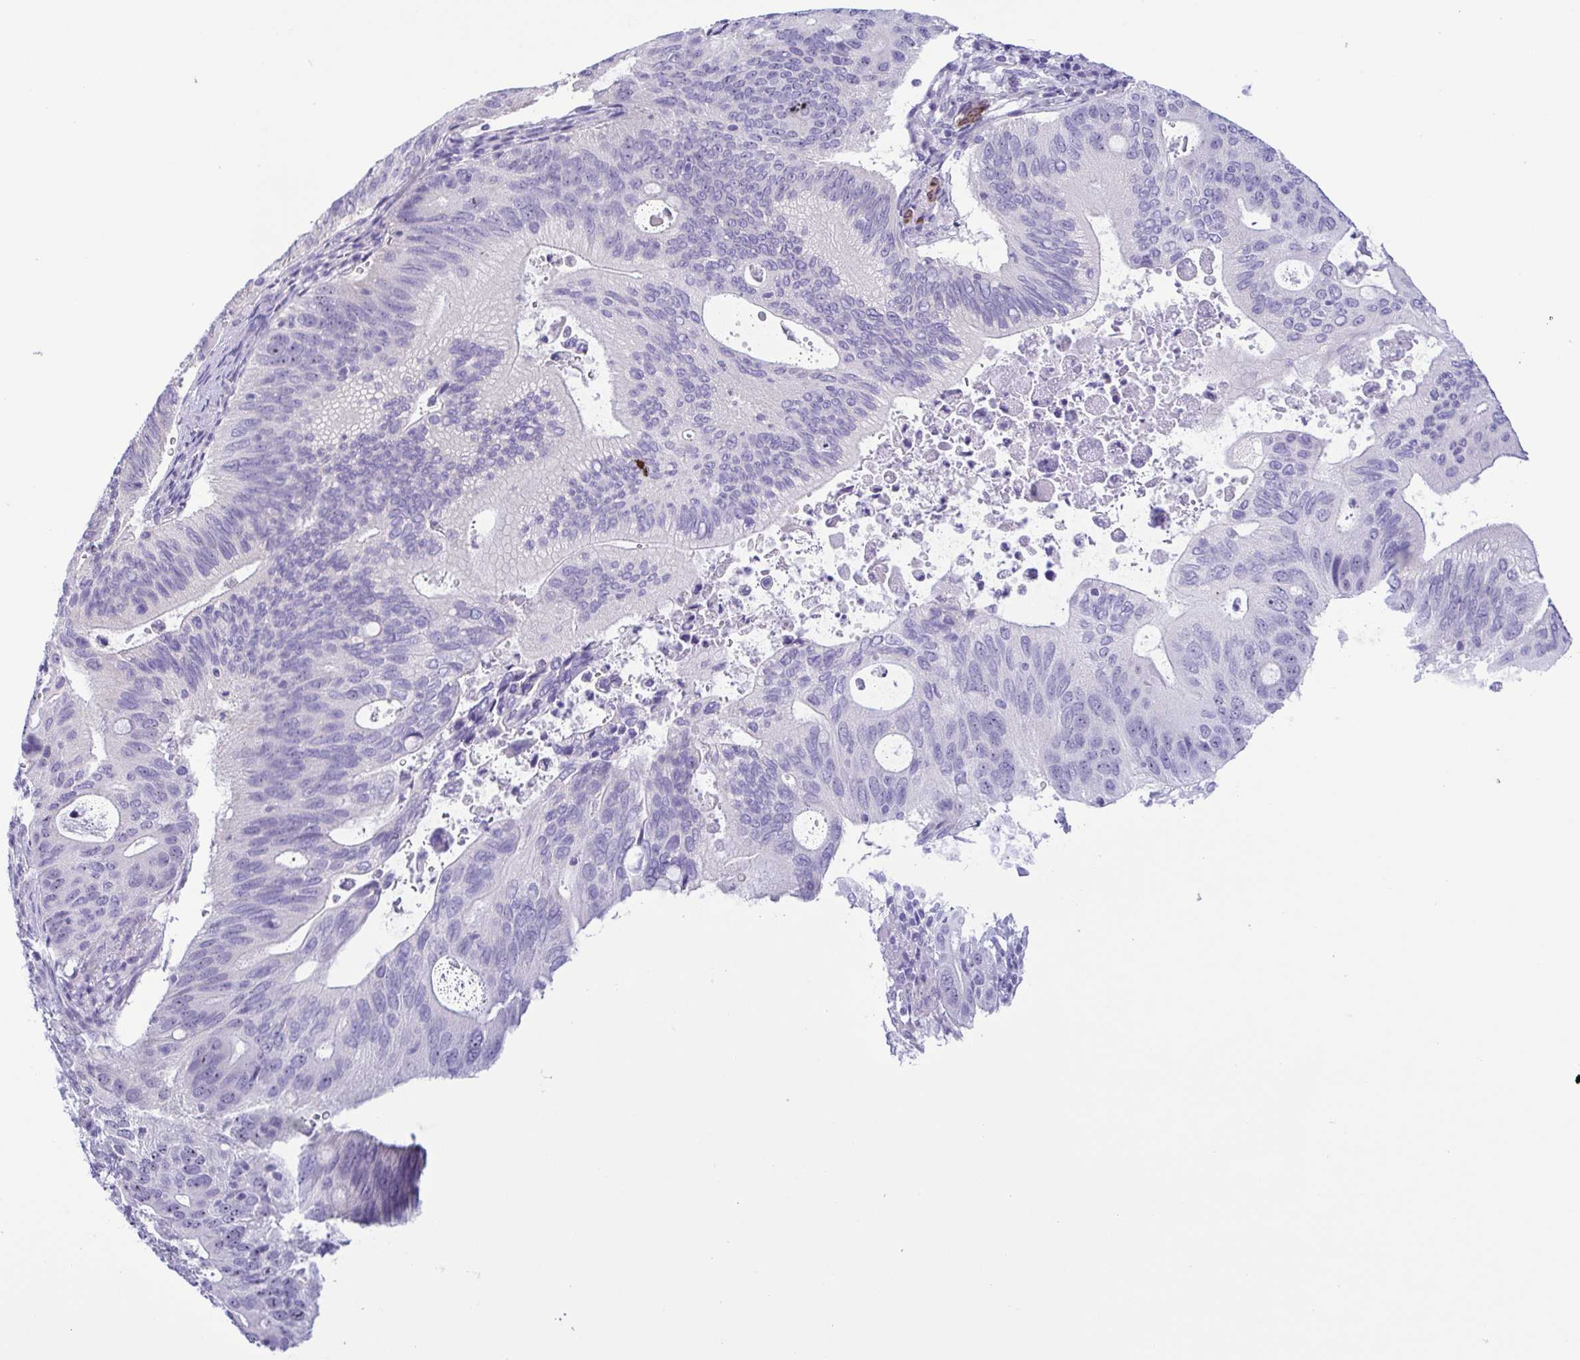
{"staining": {"intensity": "negative", "quantity": "none", "location": "none"}, "tissue": "pancreatic cancer", "cell_type": "Tumor cells", "image_type": "cancer", "snomed": [{"axis": "morphology", "description": "Adenocarcinoma, NOS"}, {"axis": "topography", "description": "Pancreas"}], "caption": "Tumor cells are negative for protein expression in human pancreatic cancer. The staining was performed using DAB (3,3'-diaminobenzidine) to visualize the protein expression in brown, while the nuclei were stained in blue with hematoxylin (Magnification: 20x).", "gene": "MYL7", "patient": {"sex": "female", "age": 72}}